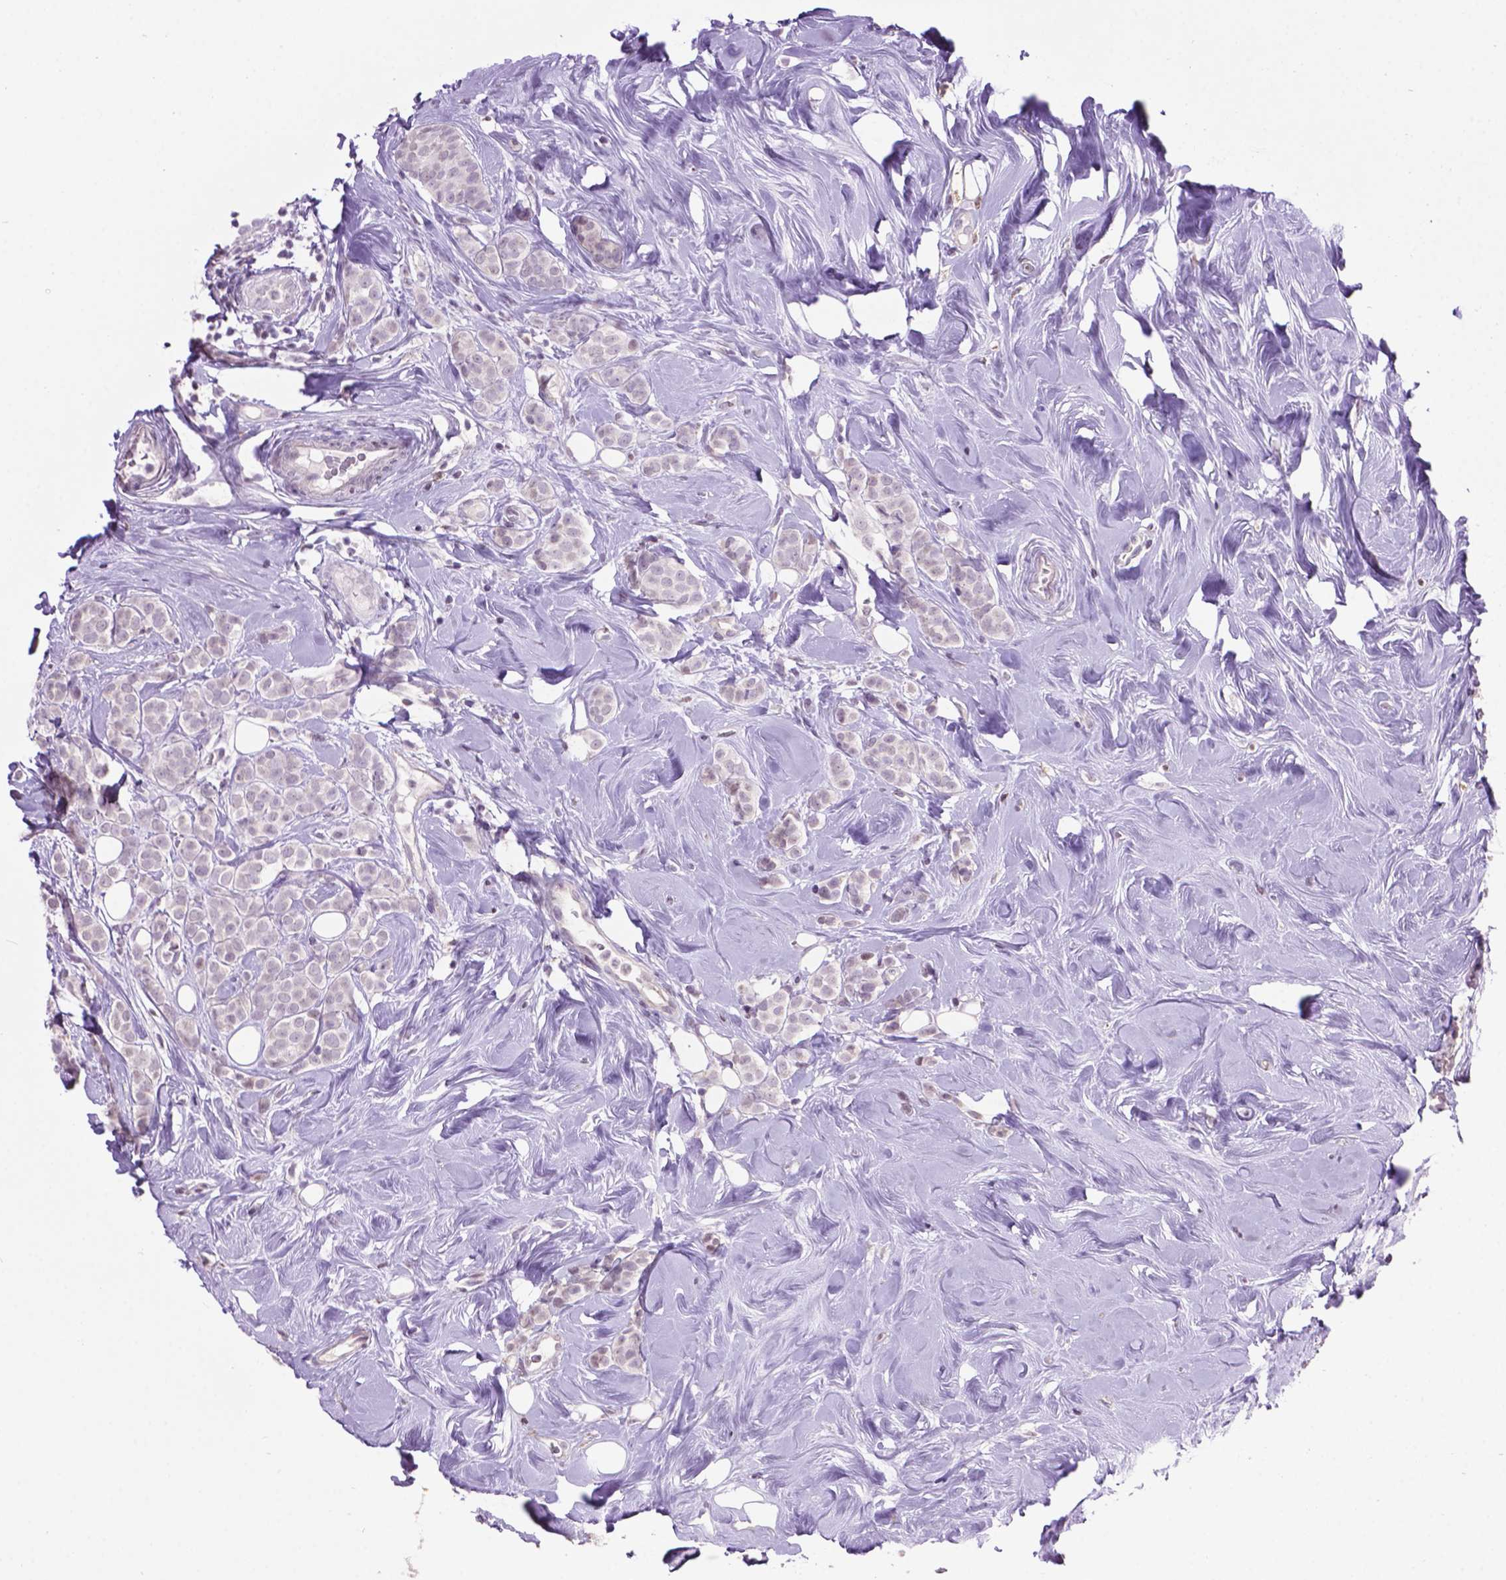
{"staining": {"intensity": "negative", "quantity": "none", "location": "none"}, "tissue": "breast cancer", "cell_type": "Tumor cells", "image_type": "cancer", "snomed": [{"axis": "morphology", "description": "Lobular carcinoma"}, {"axis": "topography", "description": "Breast"}], "caption": "Immunohistochemistry (IHC) of lobular carcinoma (breast) reveals no expression in tumor cells. (DAB IHC visualized using brightfield microscopy, high magnification).", "gene": "TH", "patient": {"sex": "female", "age": 49}}